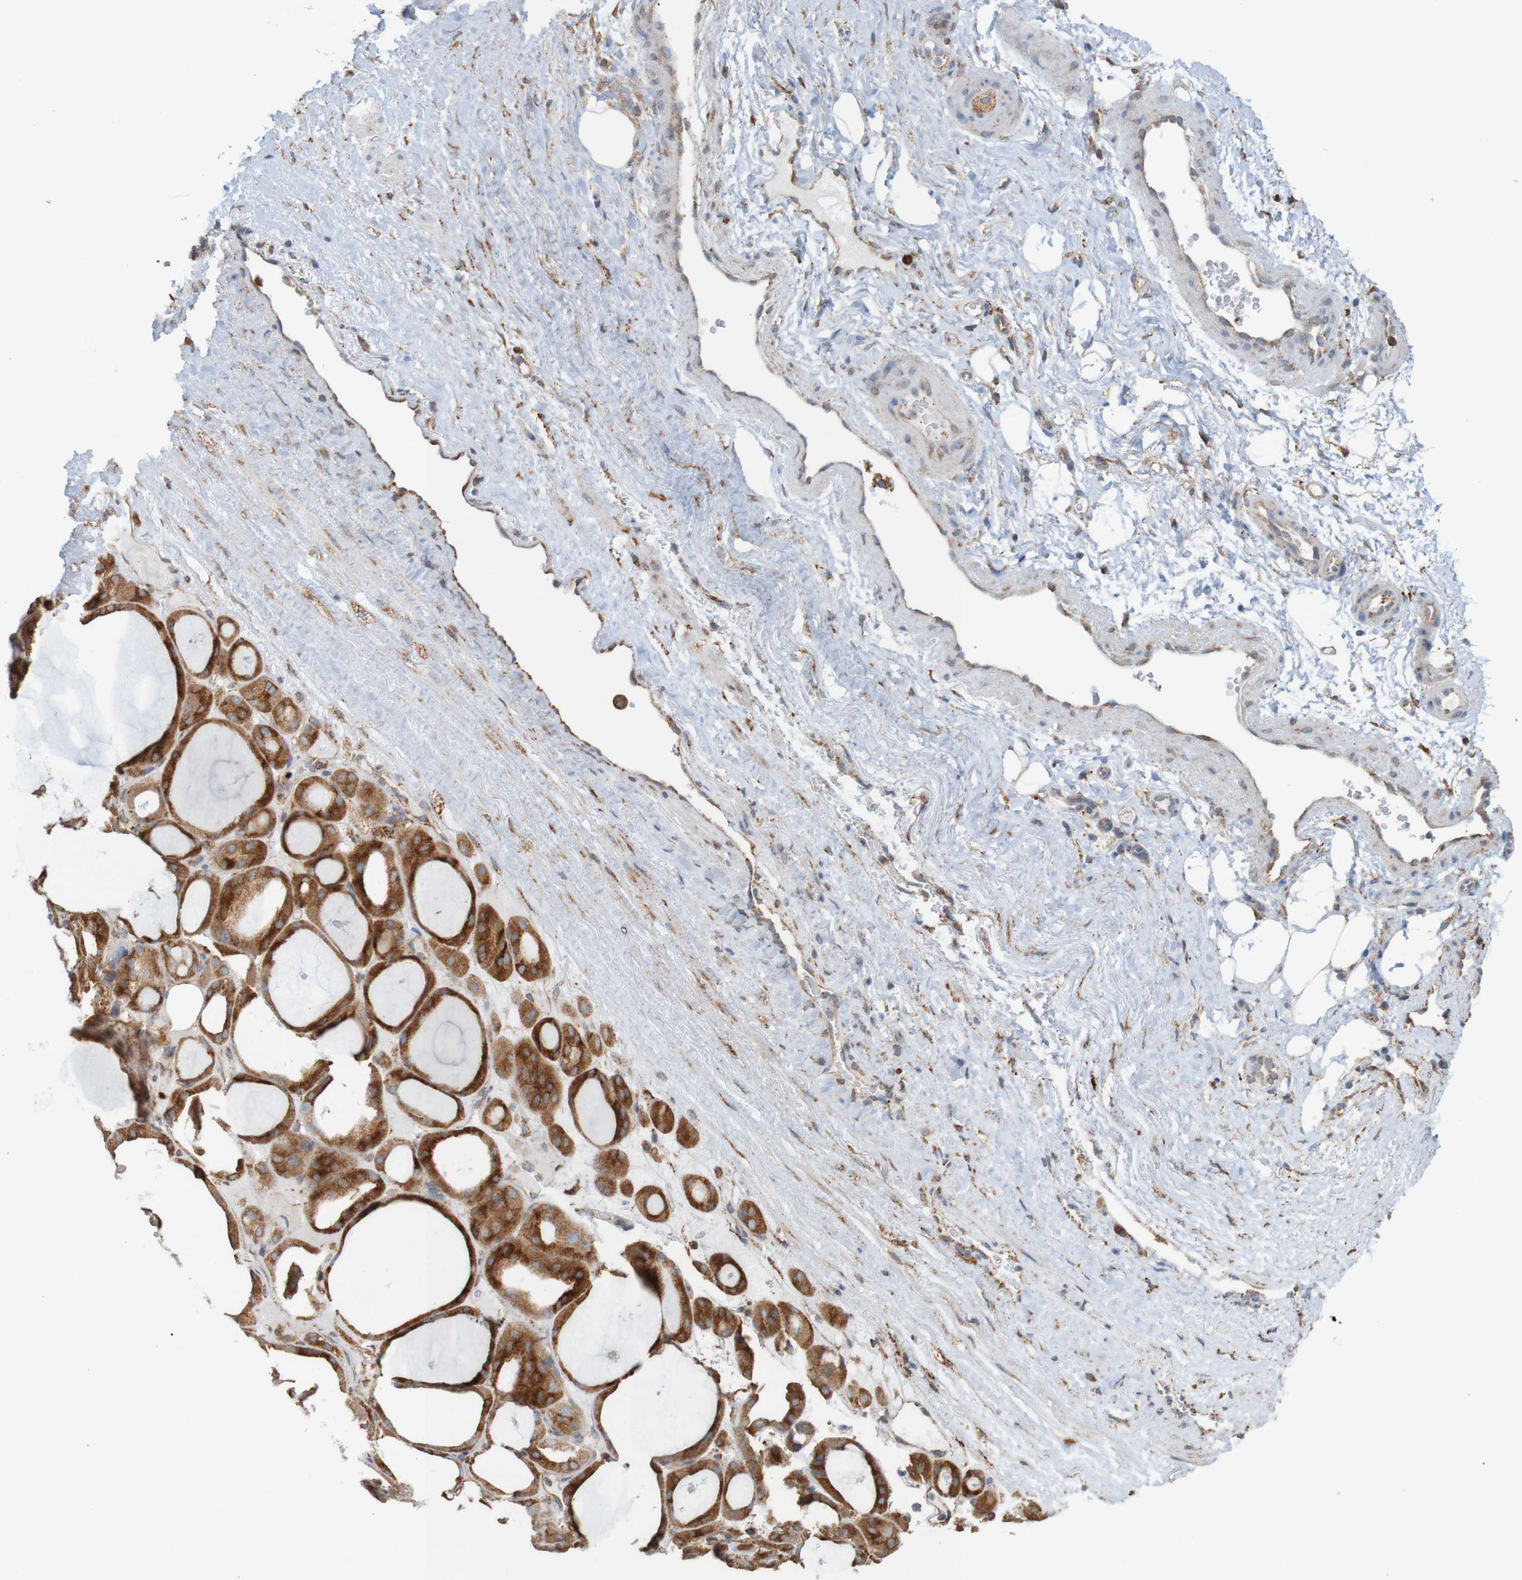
{"staining": {"intensity": "strong", "quantity": ">75%", "location": "cytoplasmic/membranous"}, "tissue": "thyroid gland", "cell_type": "Glandular cells", "image_type": "normal", "snomed": [{"axis": "morphology", "description": "Normal tissue, NOS"}, {"axis": "morphology", "description": "Carcinoma, NOS"}, {"axis": "topography", "description": "Thyroid gland"}], "caption": "A brown stain labels strong cytoplasmic/membranous positivity of a protein in glandular cells of benign human thyroid gland.", "gene": "PDIA3", "patient": {"sex": "female", "age": 86}}